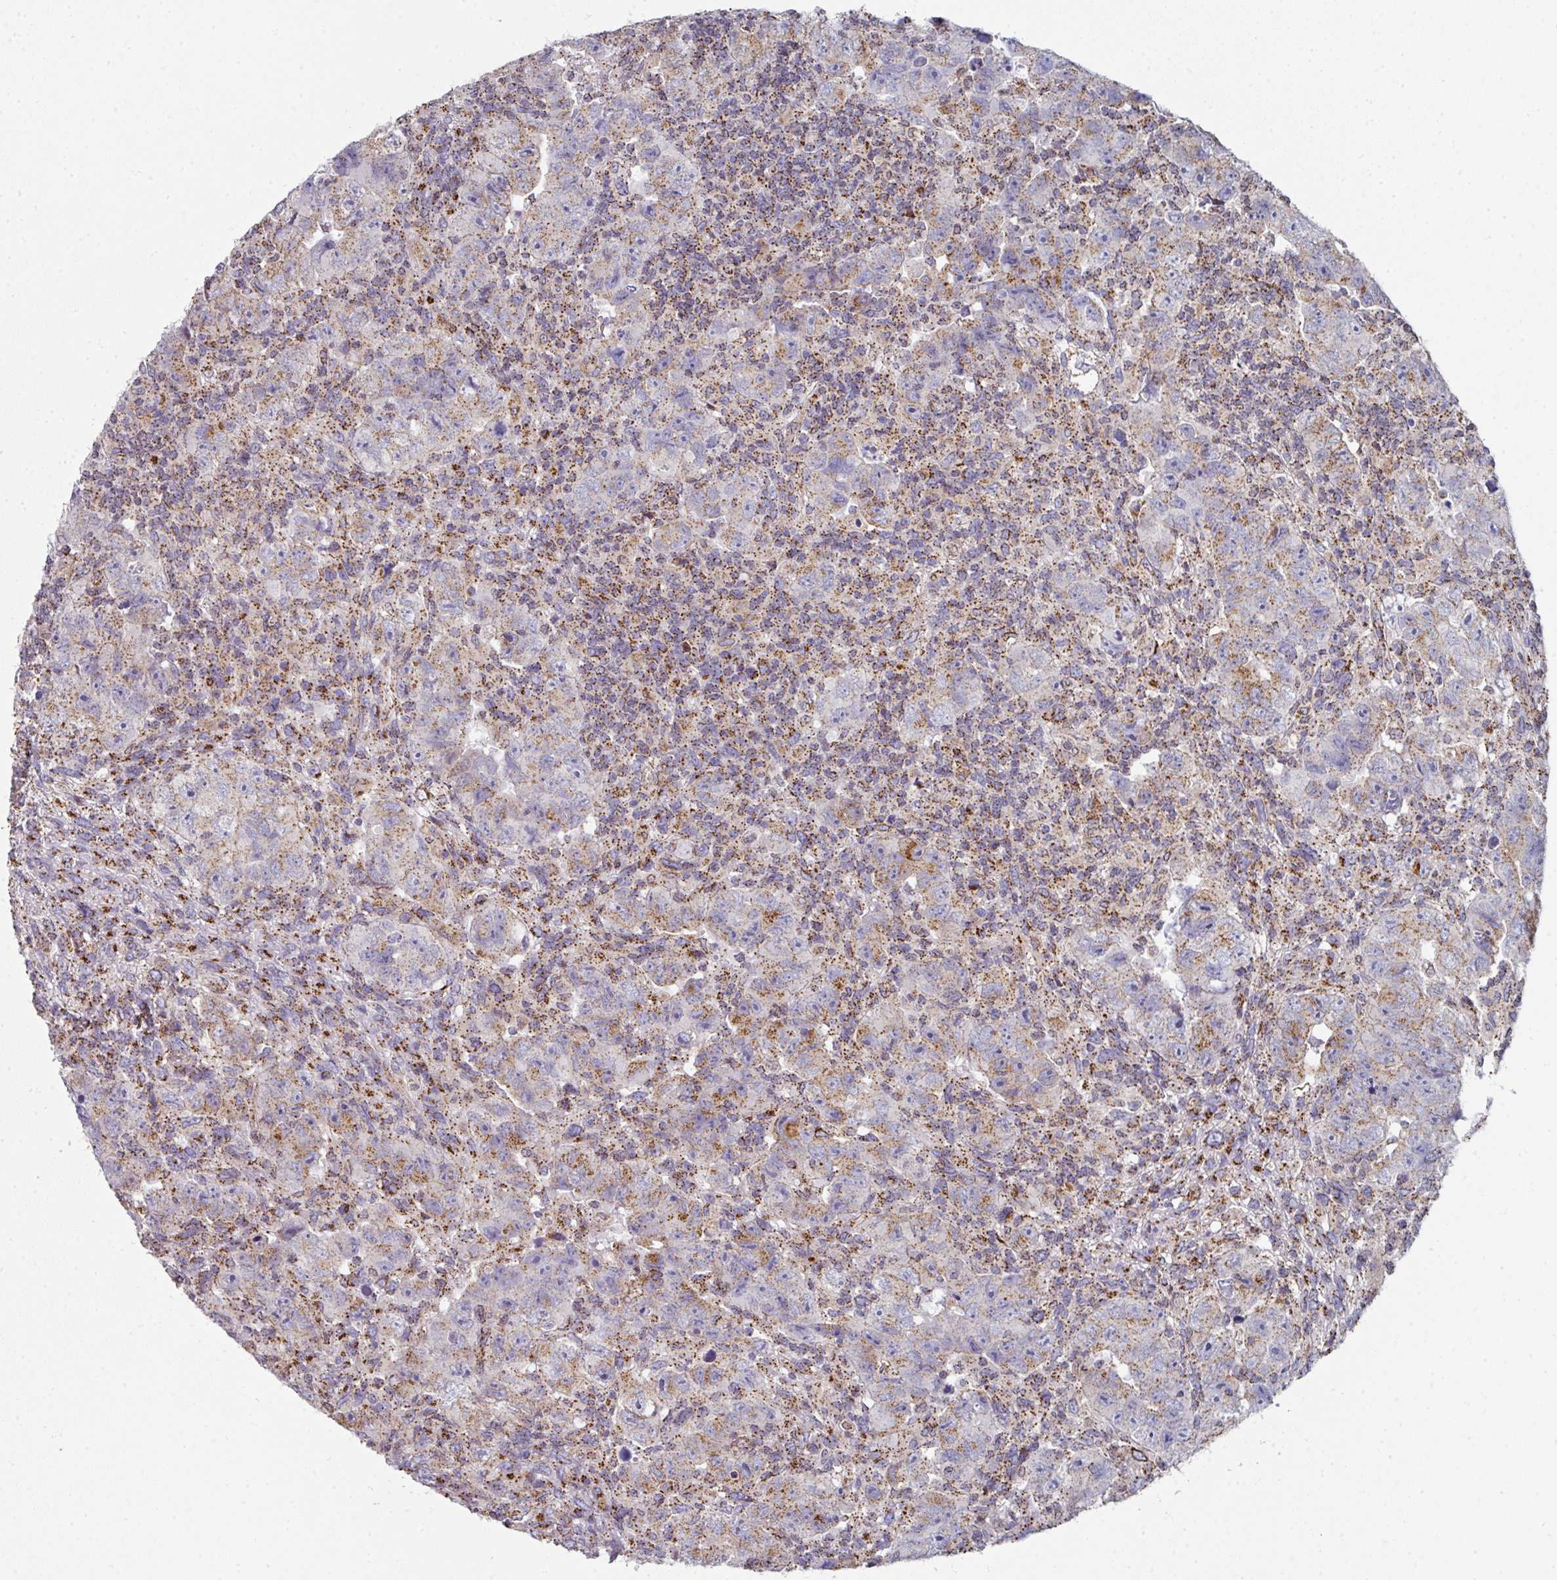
{"staining": {"intensity": "moderate", "quantity": ">75%", "location": "cytoplasmic/membranous"}, "tissue": "testis cancer", "cell_type": "Tumor cells", "image_type": "cancer", "snomed": [{"axis": "morphology", "description": "Carcinoma, Embryonal, NOS"}, {"axis": "topography", "description": "Testis"}], "caption": "Tumor cells reveal medium levels of moderate cytoplasmic/membranous expression in about >75% of cells in human testis cancer (embryonal carcinoma). (DAB IHC with brightfield microscopy, high magnification).", "gene": "CCDC85B", "patient": {"sex": "male", "age": 24}}